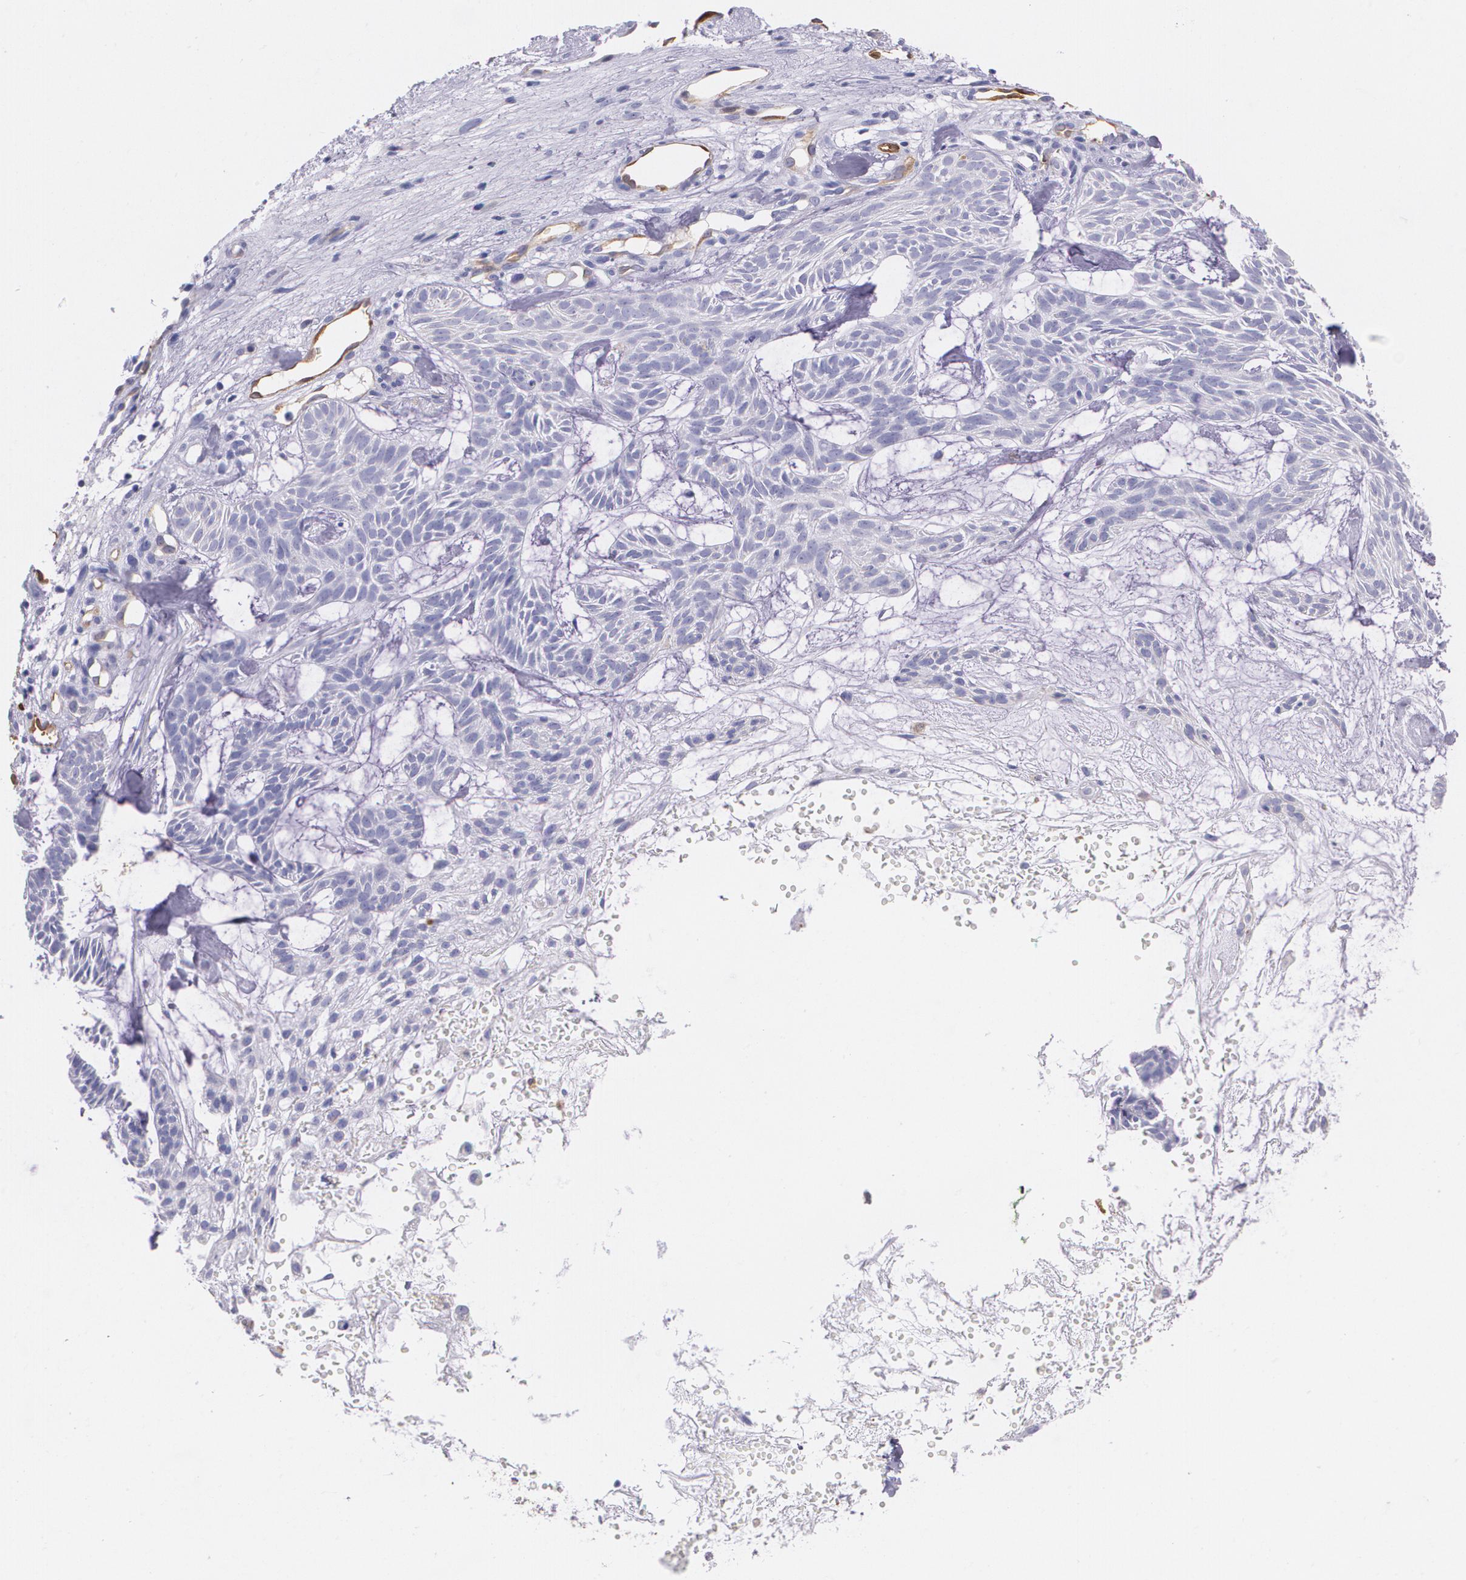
{"staining": {"intensity": "negative", "quantity": "none", "location": "none"}, "tissue": "skin cancer", "cell_type": "Tumor cells", "image_type": "cancer", "snomed": [{"axis": "morphology", "description": "Basal cell carcinoma"}, {"axis": "topography", "description": "Skin"}], "caption": "This is an IHC photomicrograph of skin cancer. There is no staining in tumor cells.", "gene": "MMP2", "patient": {"sex": "male", "age": 75}}